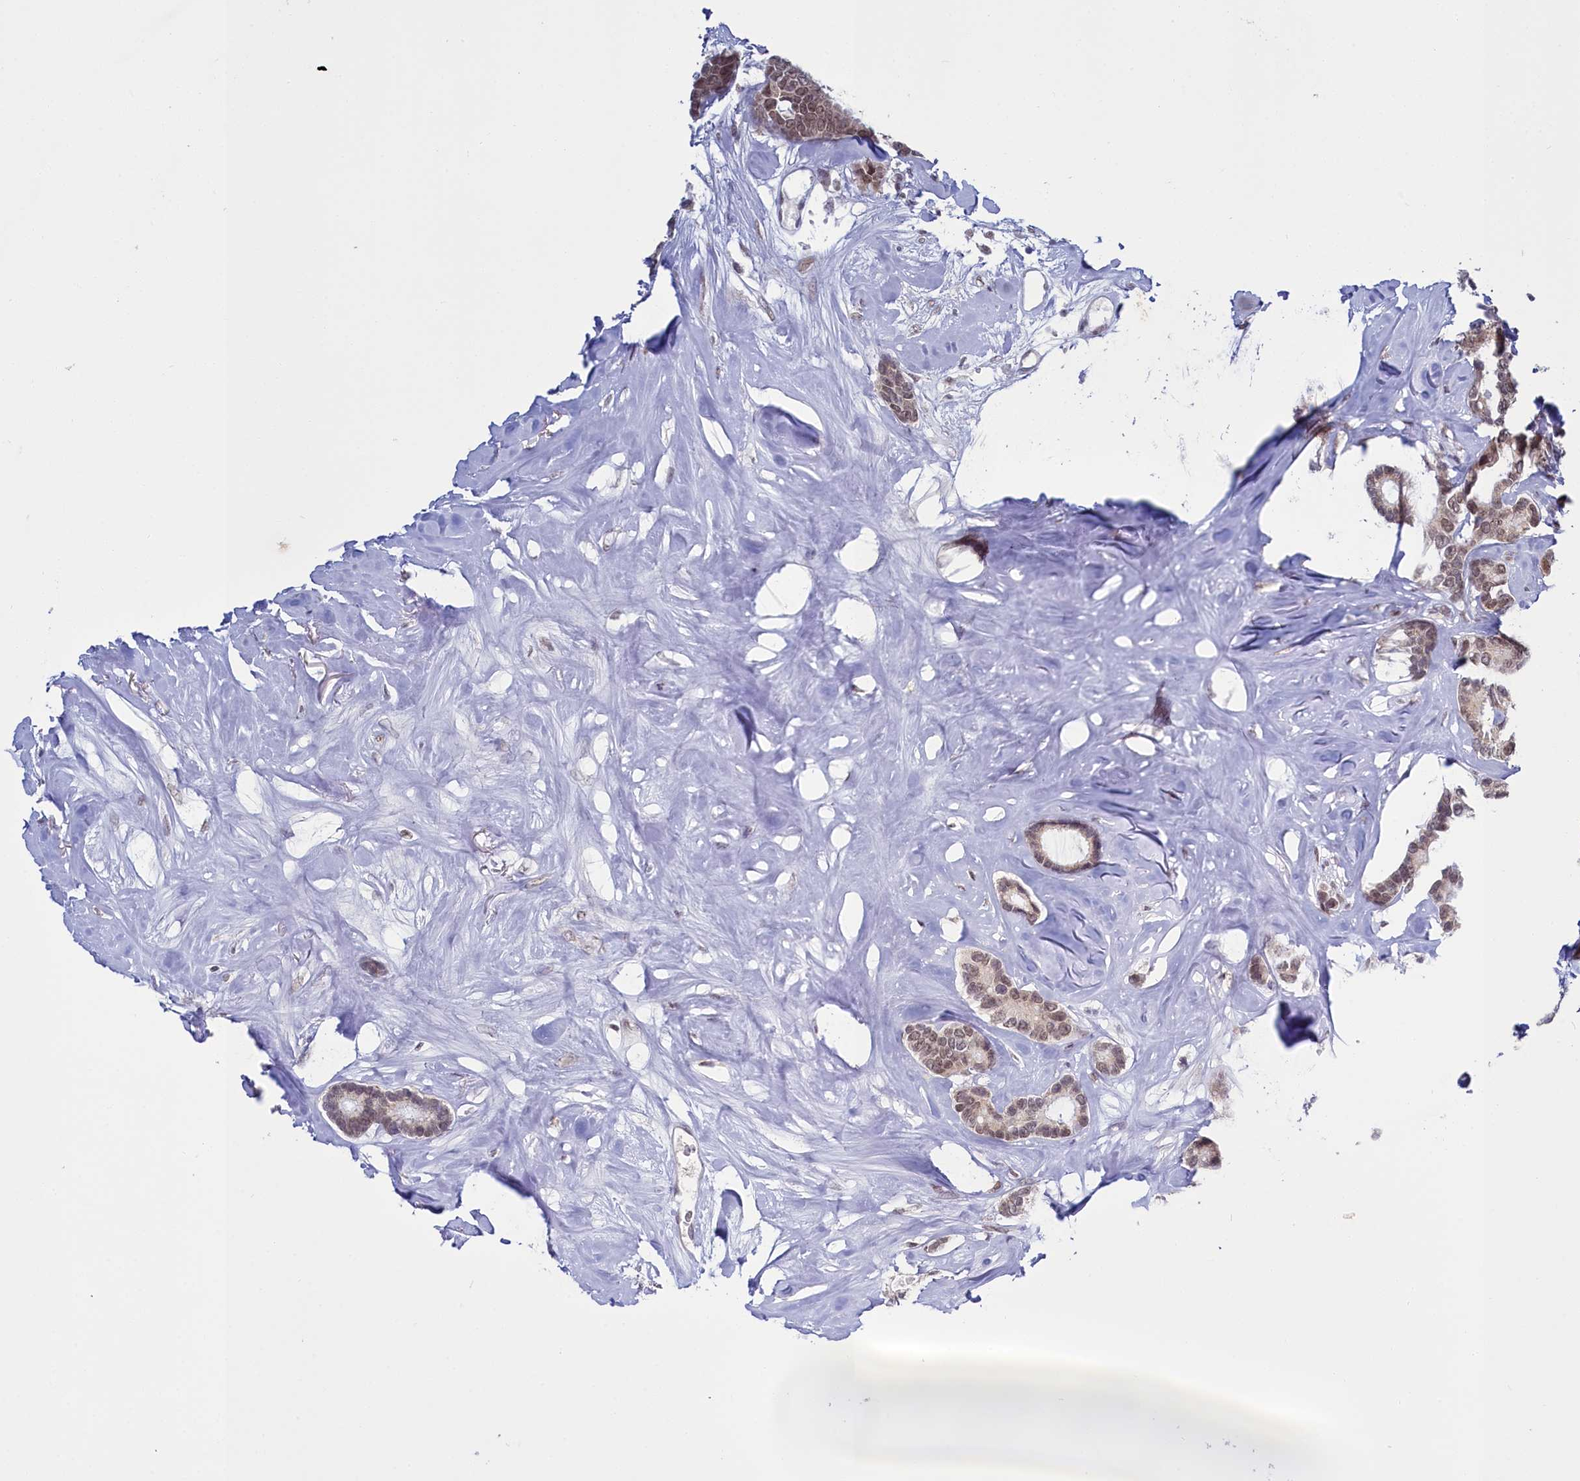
{"staining": {"intensity": "weak", "quantity": ">75%", "location": "nuclear"}, "tissue": "breast cancer", "cell_type": "Tumor cells", "image_type": "cancer", "snomed": [{"axis": "morphology", "description": "Duct carcinoma"}, {"axis": "topography", "description": "Breast"}], "caption": "Human invasive ductal carcinoma (breast) stained for a protein (brown) demonstrates weak nuclear positive positivity in about >75% of tumor cells.", "gene": "PPHLN1", "patient": {"sex": "female", "age": 87}}